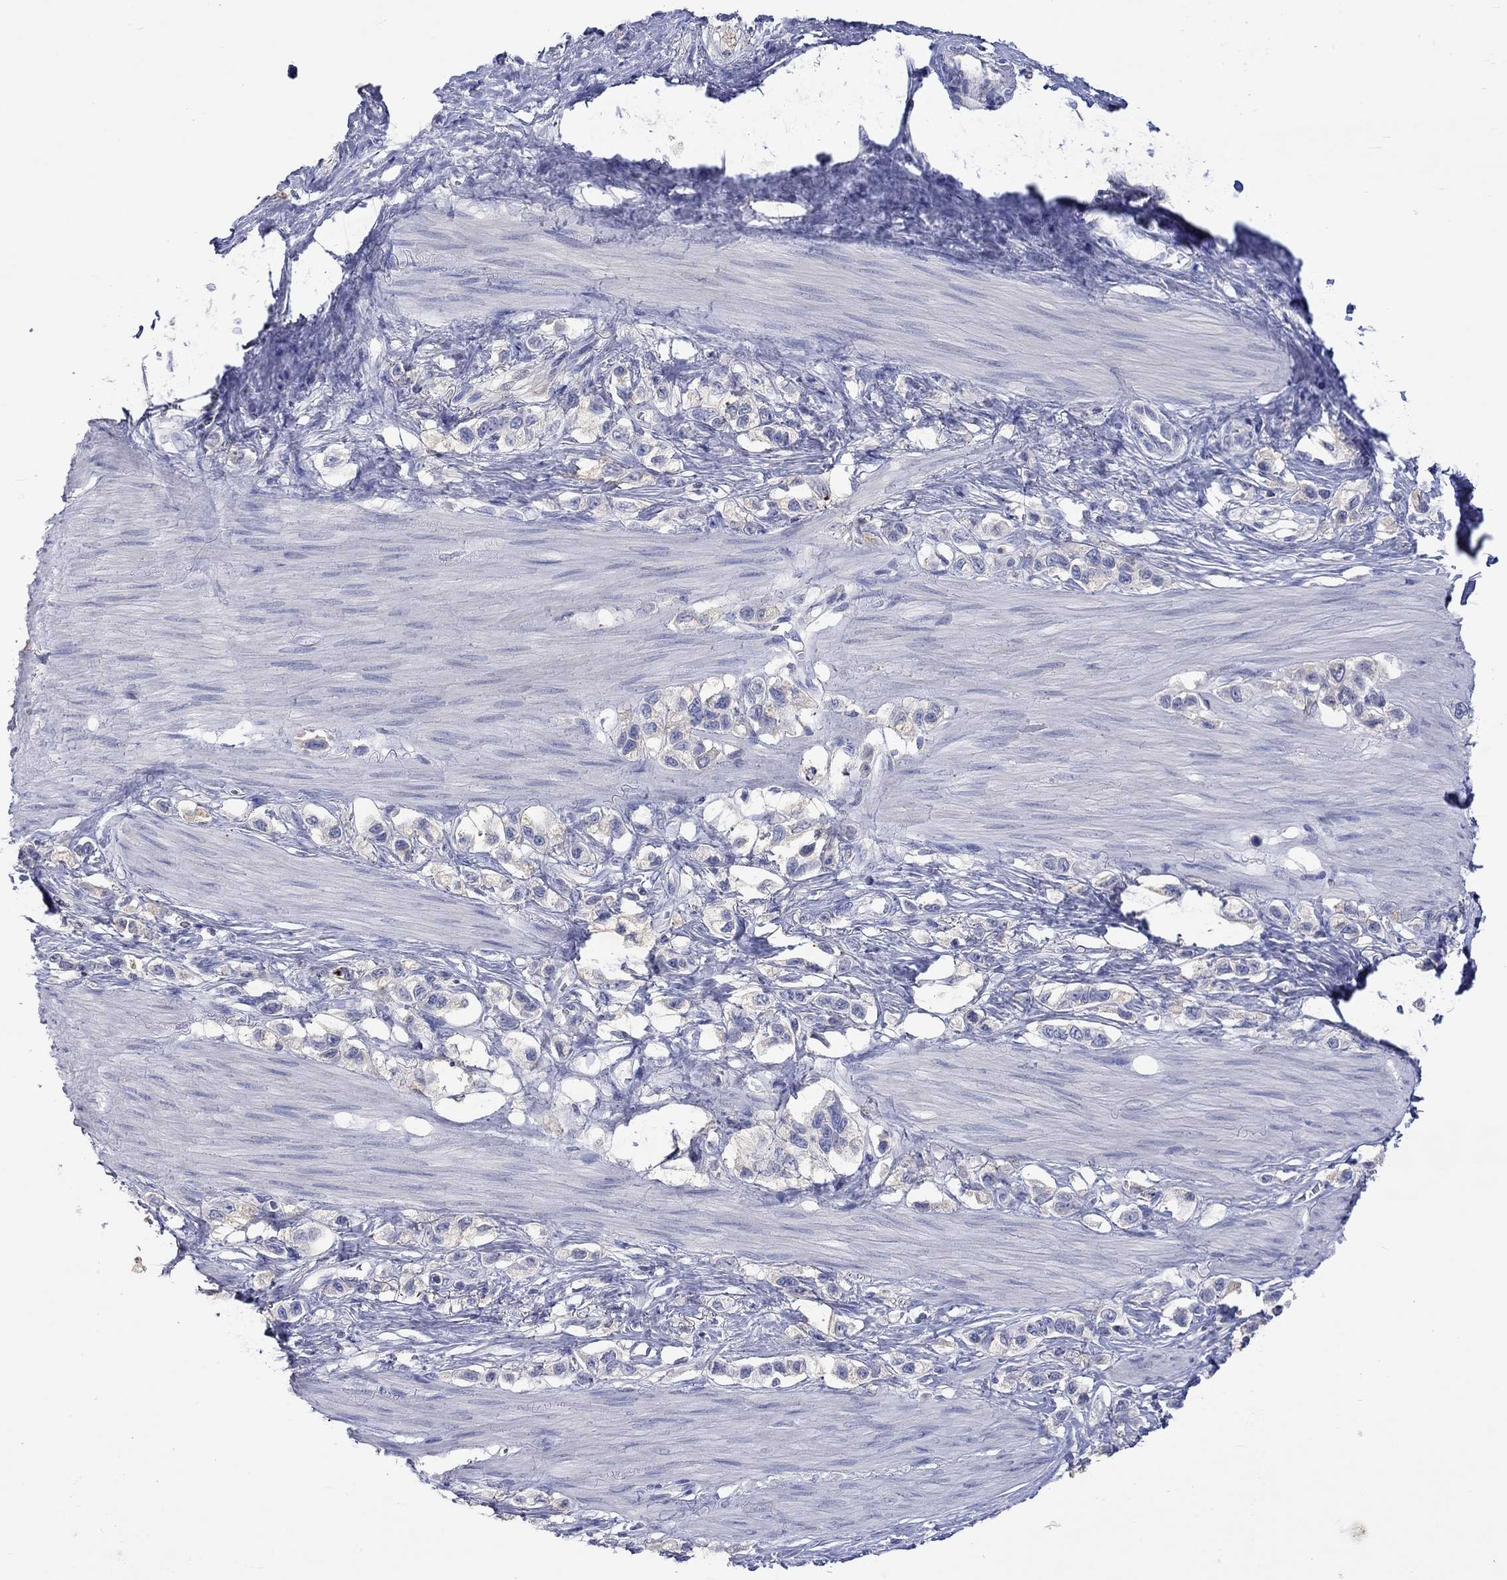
{"staining": {"intensity": "negative", "quantity": "none", "location": "none"}, "tissue": "stomach cancer", "cell_type": "Tumor cells", "image_type": "cancer", "snomed": [{"axis": "morphology", "description": "Normal tissue, NOS"}, {"axis": "morphology", "description": "Adenocarcinoma, NOS"}, {"axis": "morphology", "description": "Adenocarcinoma, High grade"}, {"axis": "topography", "description": "Stomach, upper"}, {"axis": "topography", "description": "Stomach"}], "caption": "Tumor cells show no significant protein staining in stomach cancer (adenocarcinoma (high-grade)).", "gene": "LRFN4", "patient": {"sex": "female", "age": 65}}